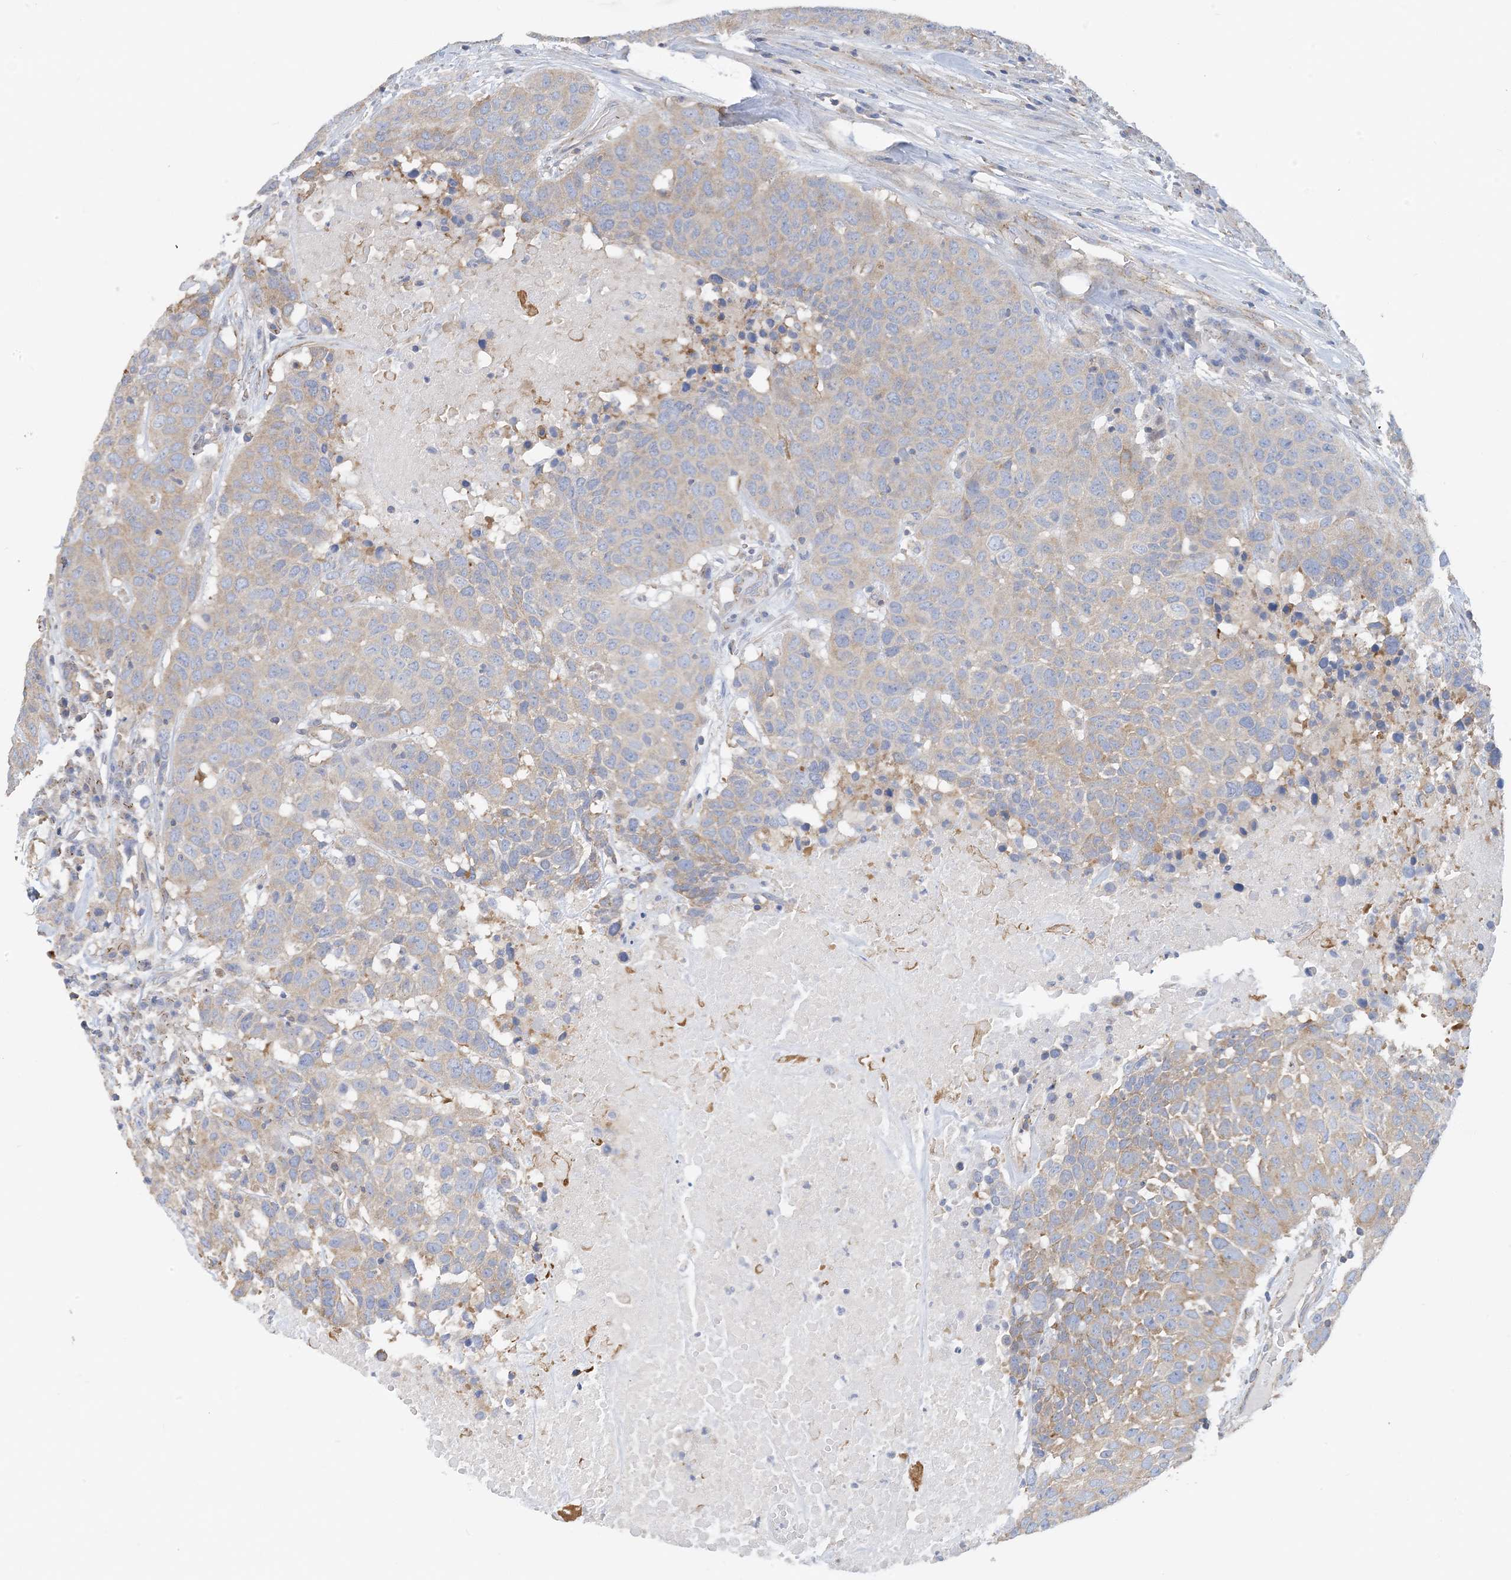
{"staining": {"intensity": "weak", "quantity": "25%-75%", "location": "cytoplasmic/membranous"}, "tissue": "head and neck cancer", "cell_type": "Tumor cells", "image_type": "cancer", "snomed": [{"axis": "morphology", "description": "Squamous cell carcinoma, NOS"}, {"axis": "topography", "description": "Head-Neck"}], "caption": "Head and neck cancer stained for a protein demonstrates weak cytoplasmic/membranous positivity in tumor cells.", "gene": "CALHM5", "patient": {"sex": "male", "age": 66}}